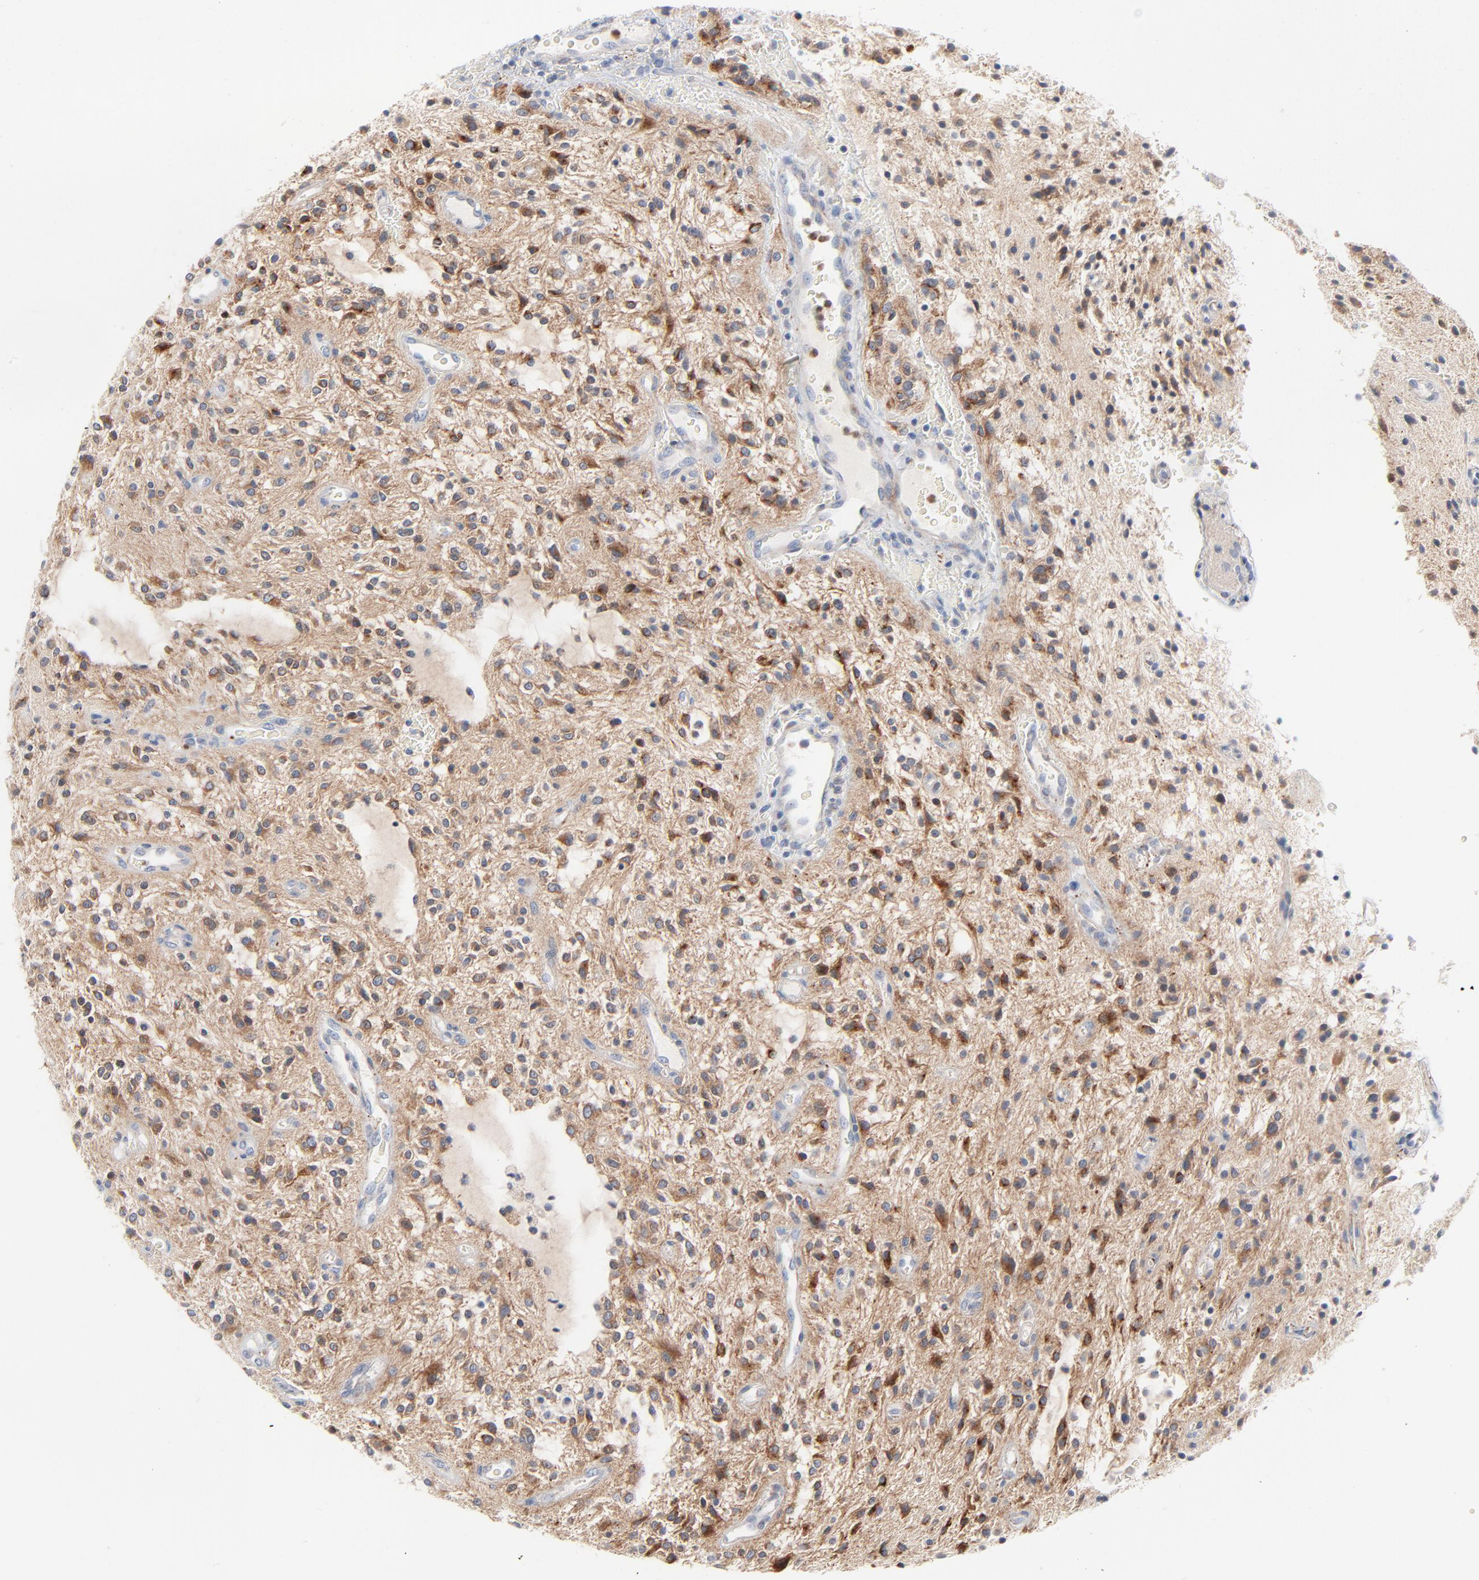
{"staining": {"intensity": "moderate", "quantity": "25%-75%", "location": "cytoplasmic/membranous"}, "tissue": "glioma", "cell_type": "Tumor cells", "image_type": "cancer", "snomed": [{"axis": "morphology", "description": "Glioma, malignant, NOS"}, {"axis": "topography", "description": "Cerebellum"}], "caption": "IHC micrograph of human malignant glioma stained for a protein (brown), which exhibits medium levels of moderate cytoplasmic/membranous expression in approximately 25%-75% of tumor cells.", "gene": "IFT43", "patient": {"sex": "female", "age": 10}}